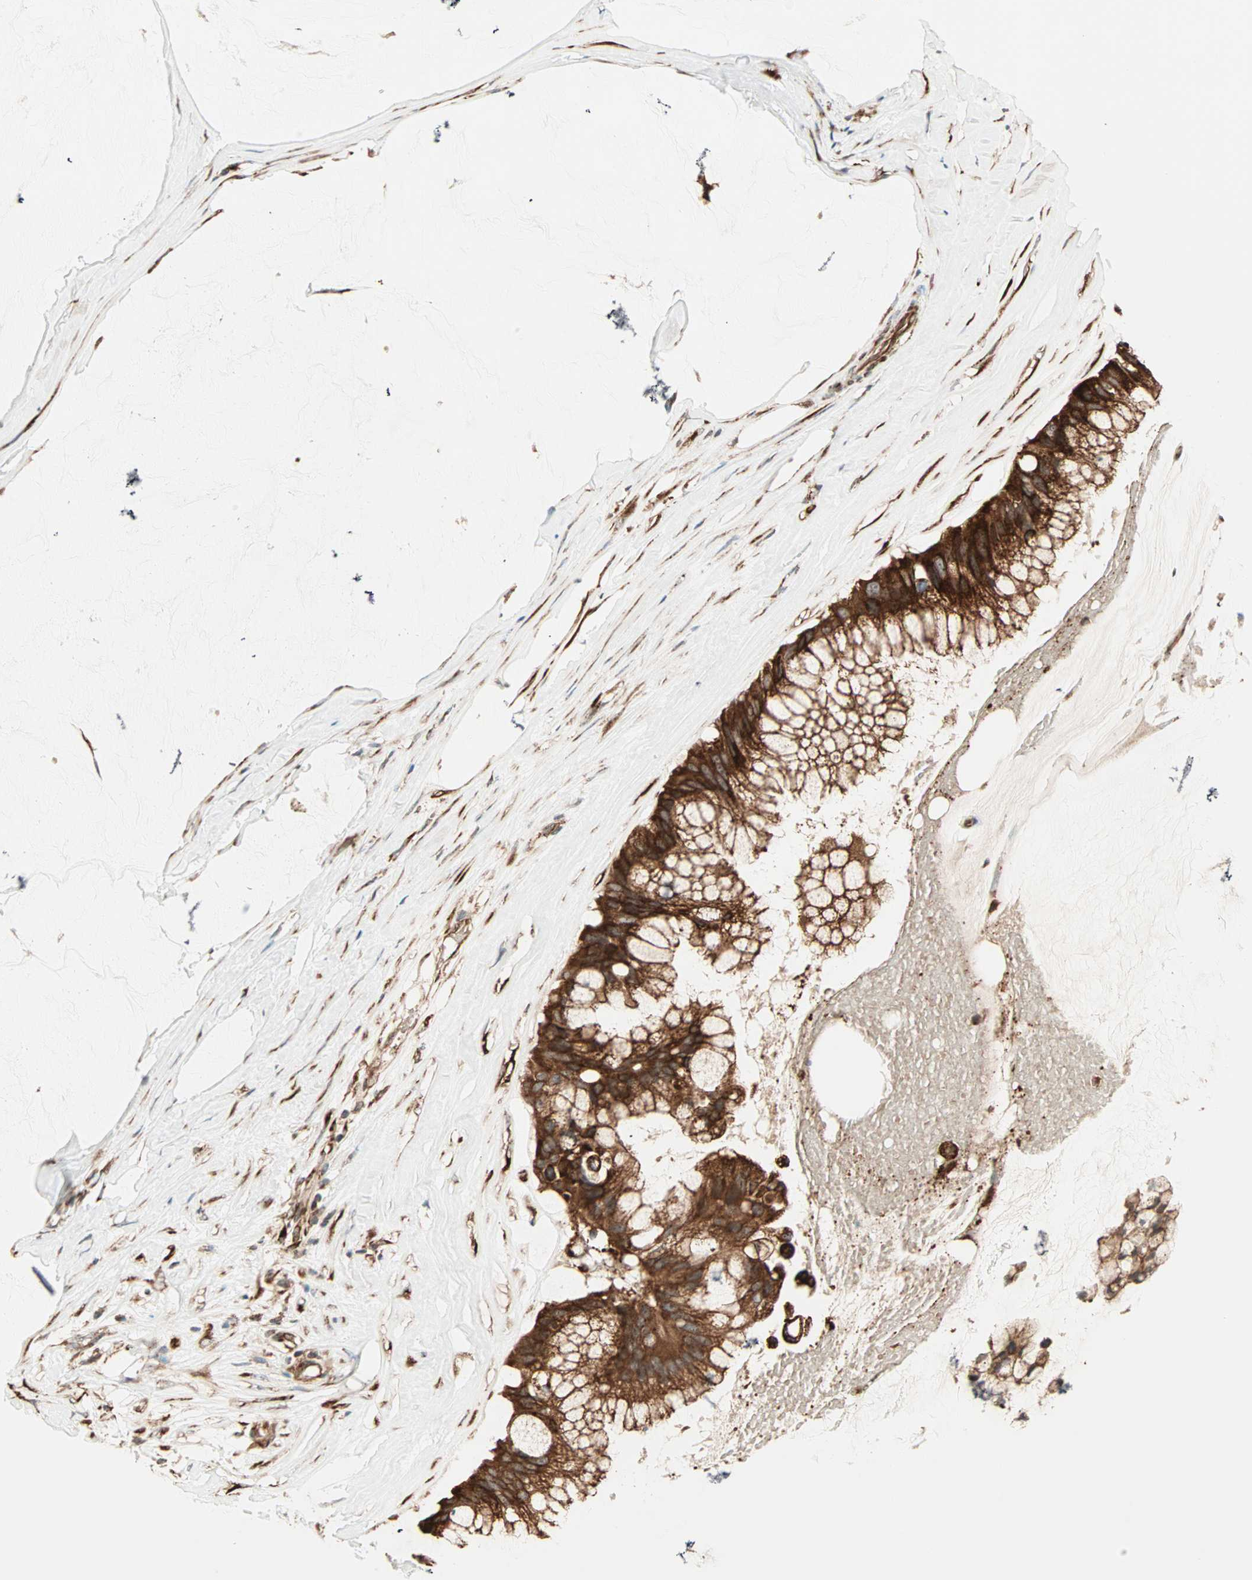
{"staining": {"intensity": "strong", "quantity": ">75%", "location": "cytoplasmic/membranous"}, "tissue": "ovarian cancer", "cell_type": "Tumor cells", "image_type": "cancer", "snomed": [{"axis": "morphology", "description": "Cystadenocarcinoma, mucinous, NOS"}, {"axis": "topography", "description": "Ovary"}], "caption": "IHC of human mucinous cystadenocarcinoma (ovarian) displays high levels of strong cytoplasmic/membranous staining in about >75% of tumor cells.", "gene": "P4HA1", "patient": {"sex": "female", "age": 39}}